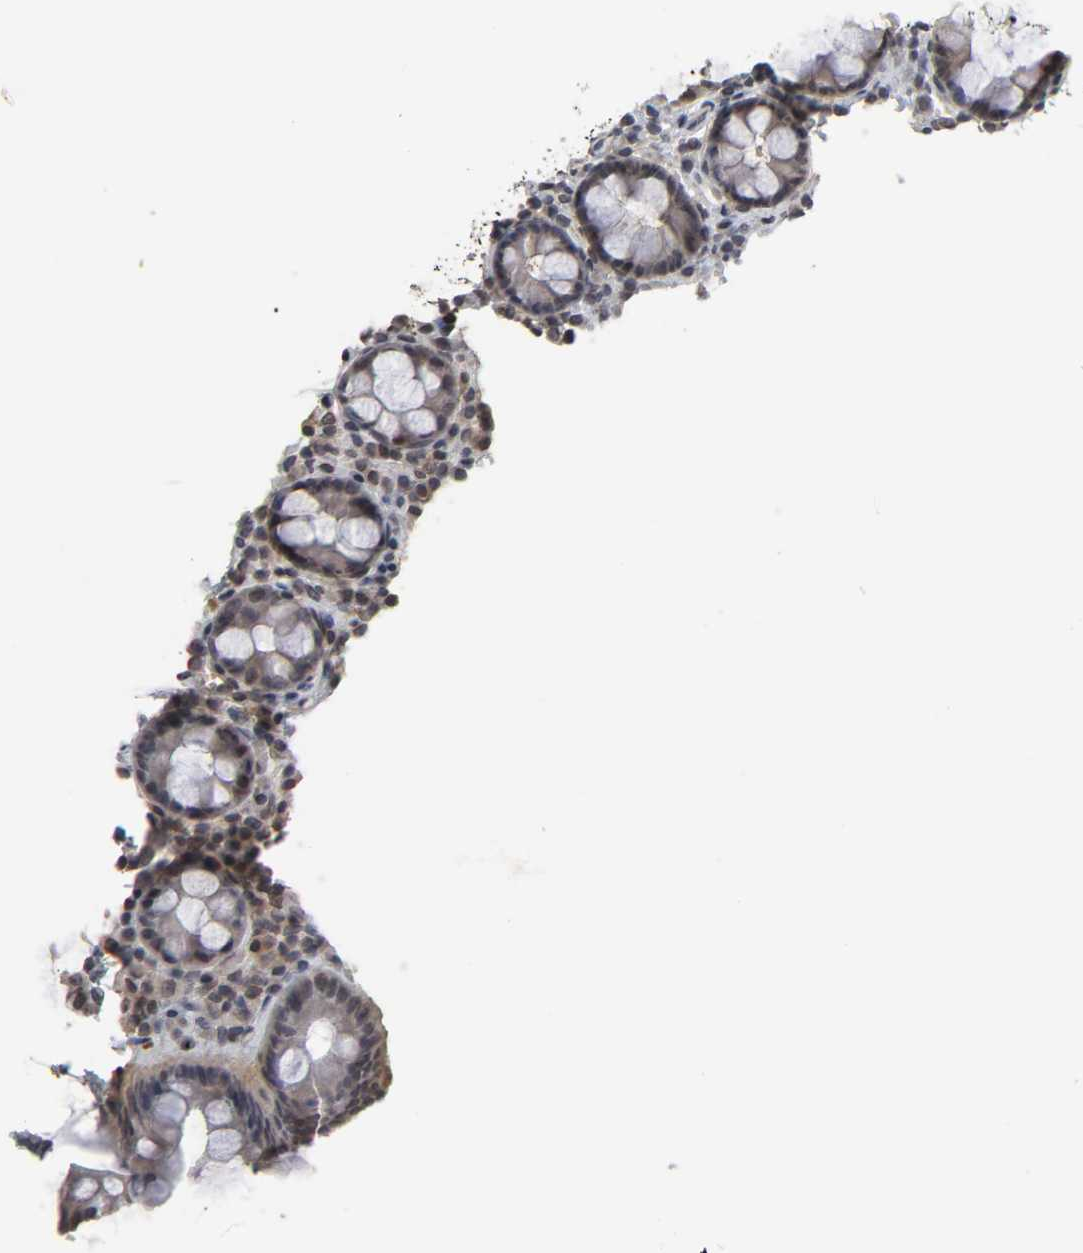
{"staining": {"intensity": "moderate", "quantity": "25%-75%", "location": "cytoplasmic/membranous,nuclear"}, "tissue": "rectum", "cell_type": "Glandular cells", "image_type": "normal", "snomed": [{"axis": "morphology", "description": "Normal tissue, NOS"}, {"axis": "topography", "description": "Rectum"}], "caption": "The immunohistochemical stain highlights moderate cytoplasmic/membranous,nuclear expression in glandular cells of unremarkable rectum. (Stains: DAB (3,3'-diaminobenzidine) in brown, nuclei in blue, Microscopy: brightfield microscopy at high magnification).", "gene": "CPN2", "patient": {"sex": "male", "age": 92}}